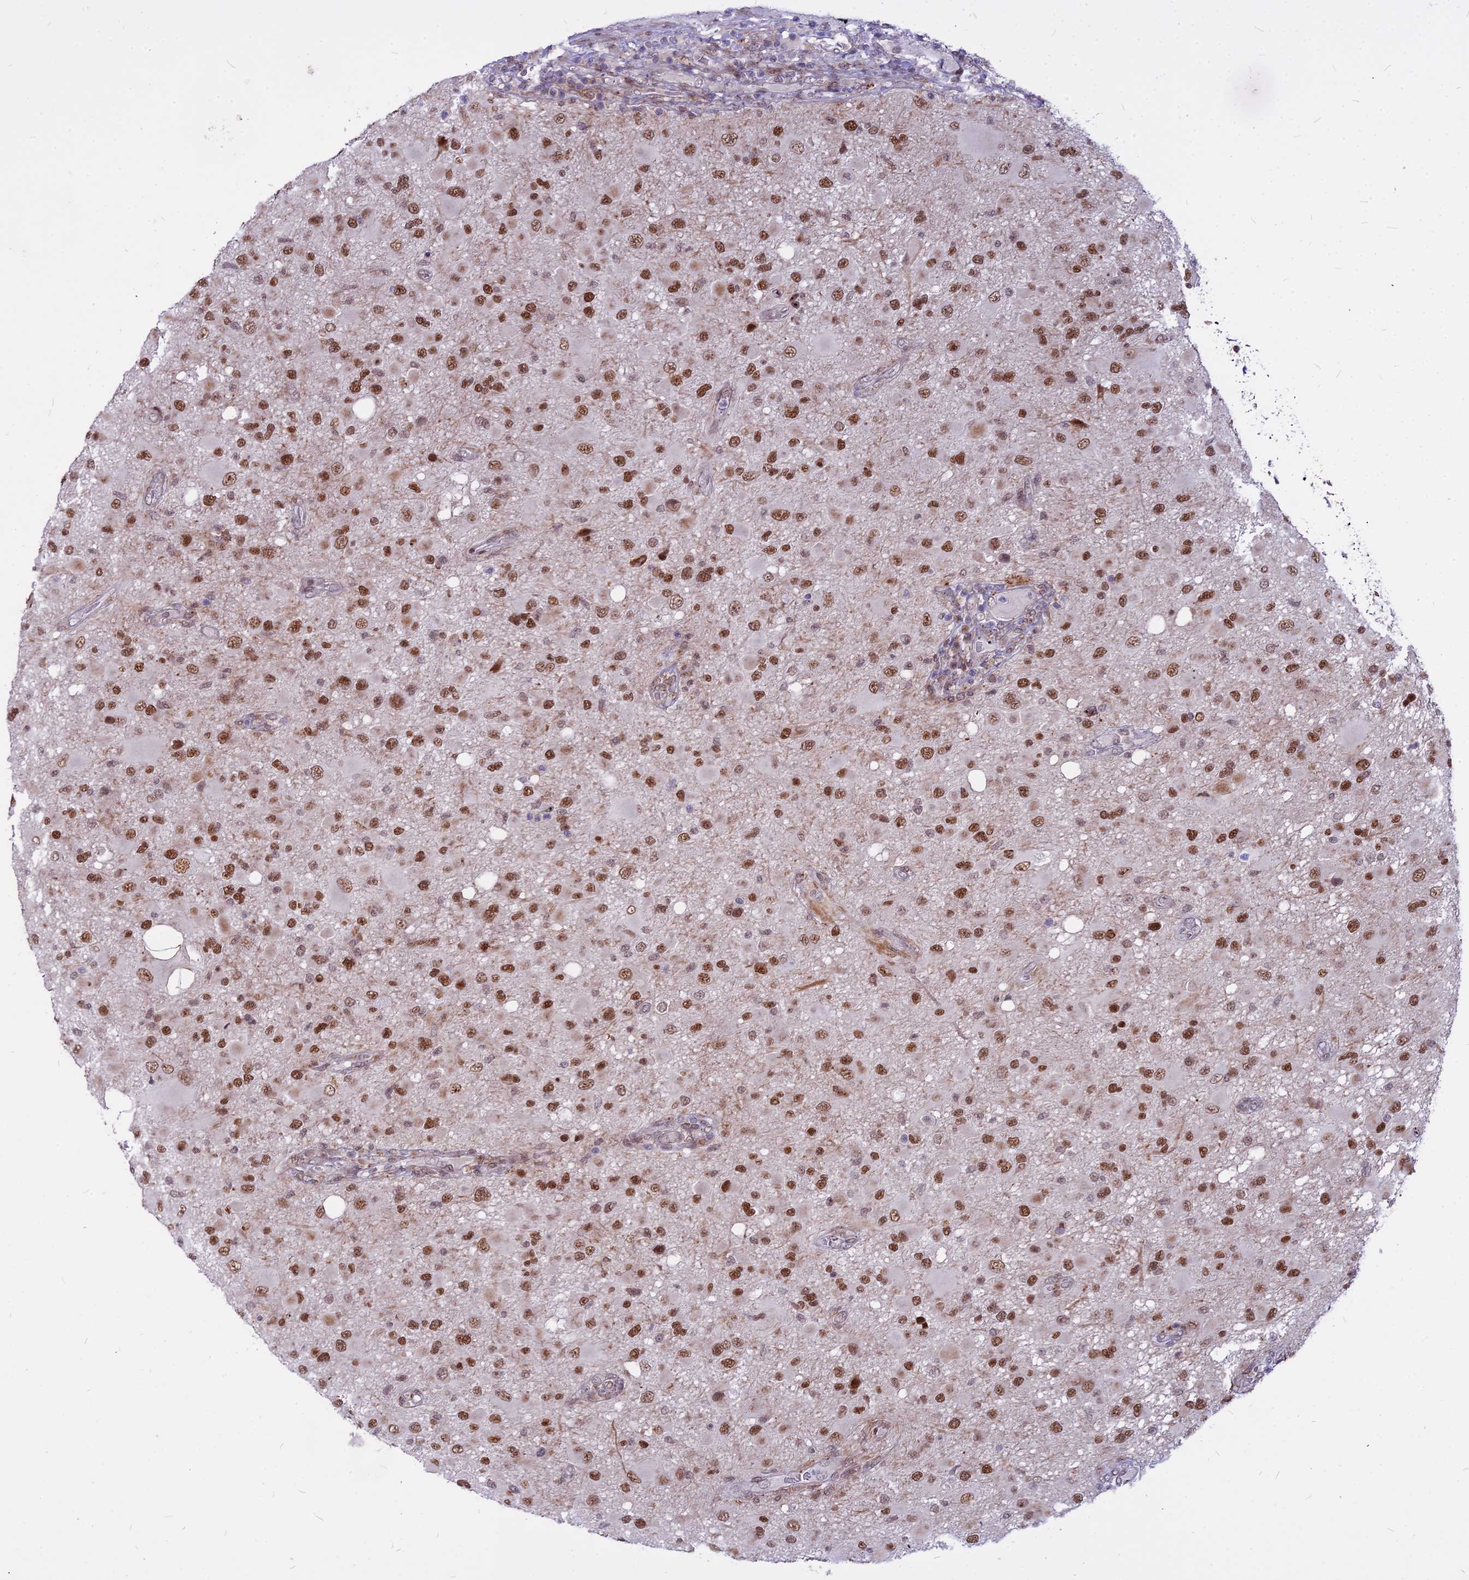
{"staining": {"intensity": "strong", "quantity": ">75%", "location": "nuclear"}, "tissue": "glioma", "cell_type": "Tumor cells", "image_type": "cancer", "snomed": [{"axis": "morphology", "description": "Glioma, malignant, High grade"}, {"axis": "topography", "description": "Brain"}], "caption": "Human glioma stained with a protein marker displays strong staining in tumor cells.", "gene": "ALG10", "patient": {"sex": "male", "age": 53}}